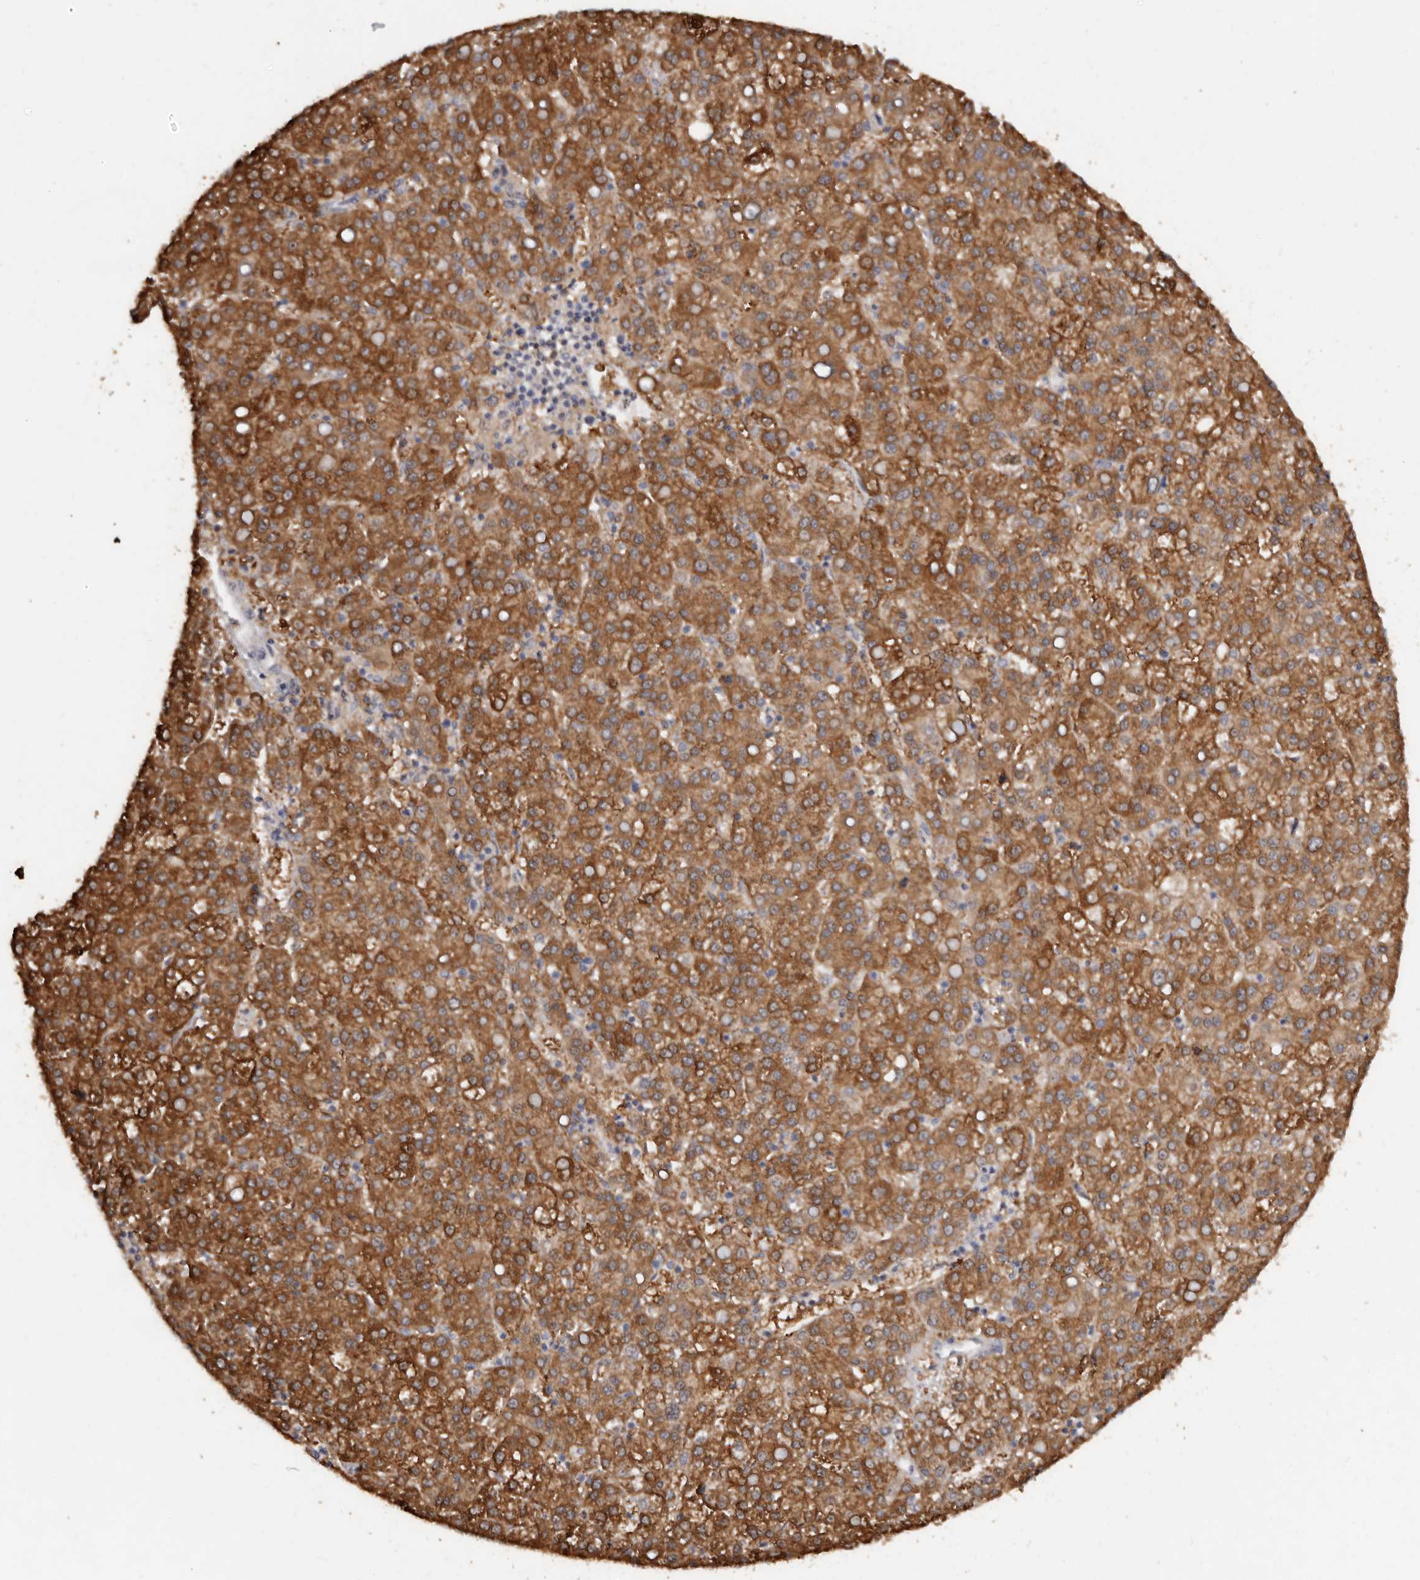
{"staining": {"intensity": "moderate", "quantity": ">75%", "location": "cytoplasmic/membranous"}, "tissue": "liver cancer", "cell_type": "Tumor cells", "image_type": "cancer", "snomed": [{"axis": "morphology", "description": "Carcinoma, Hepatocellular, NOS"}, {"axis": "topography", "description": "Liver"}], "caption": "Protein expression analysis of liver cancer (hepatocellular carcinoma) demonstrates moderate cytoplasmic/membranous expression in approximately >75% of tumor cells. The staining was performed using DAB, with brown indicating positive protein expression. Nuclei are stained blue with hematoxylin.", "gene": "EDEM1", "patient": {"sex": "female", "age": 58}}